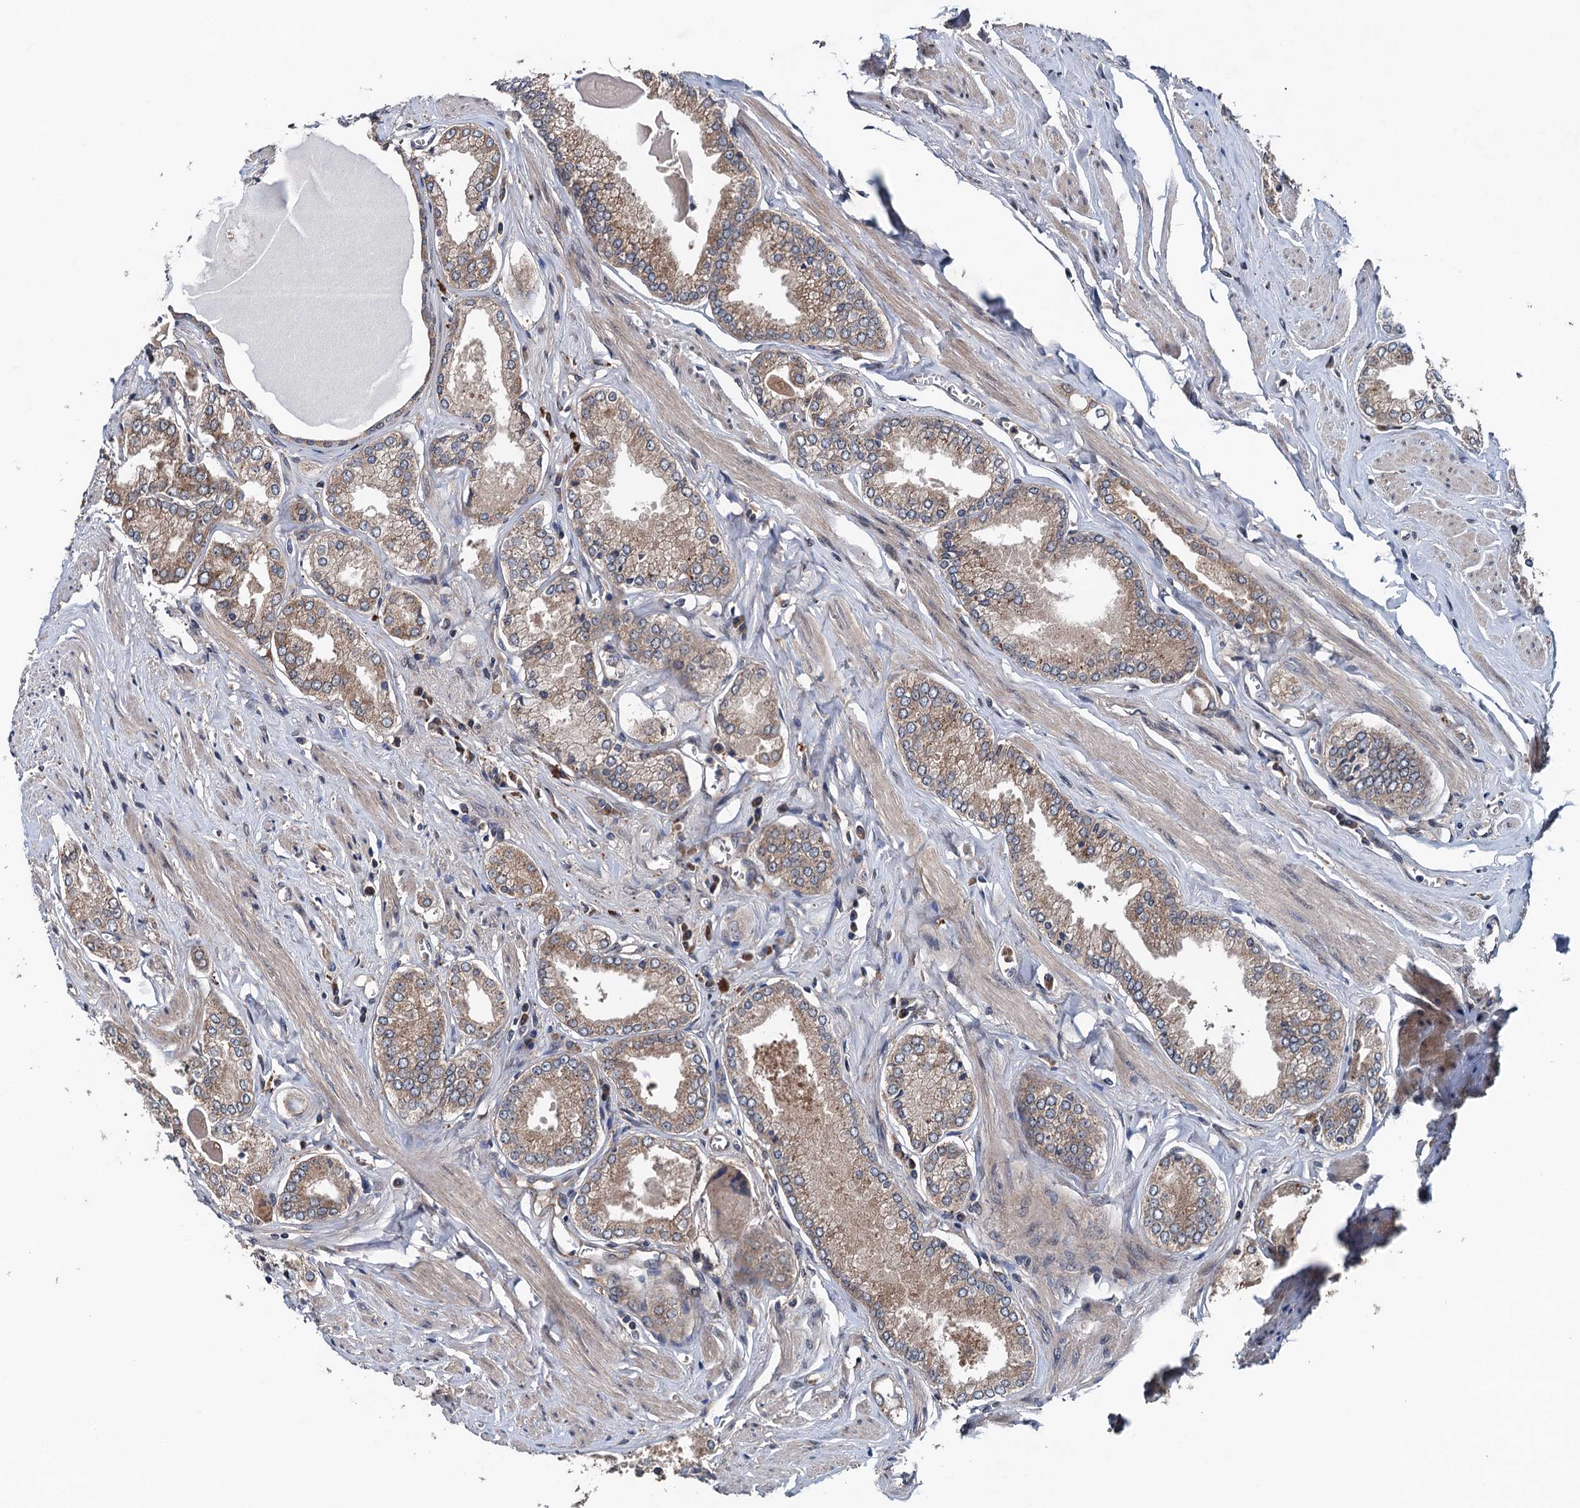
{"staining": {"intensity": "weak", "quantity": ">75%", "location": "cytoplasmic/membranous"}, "tissue": "prostate cancer", "cell_type": "Tumor cells", "image_type": "cancer", "snomed": [{"axis": "morphology", "description": "Adenocarcinoma, Low grade"}, {"axis": "topography", "description": "Prostate"}], "caption": "Brown immunohistochemical staining in human prostate cancer (adenocarcinoma (low-grade)) reveals weak cytoplasmic/membranous positivity in approximately >75% of tumor cells.", "gene": "BLTP3B", "patient": {"sex": "male", "age": 60}}